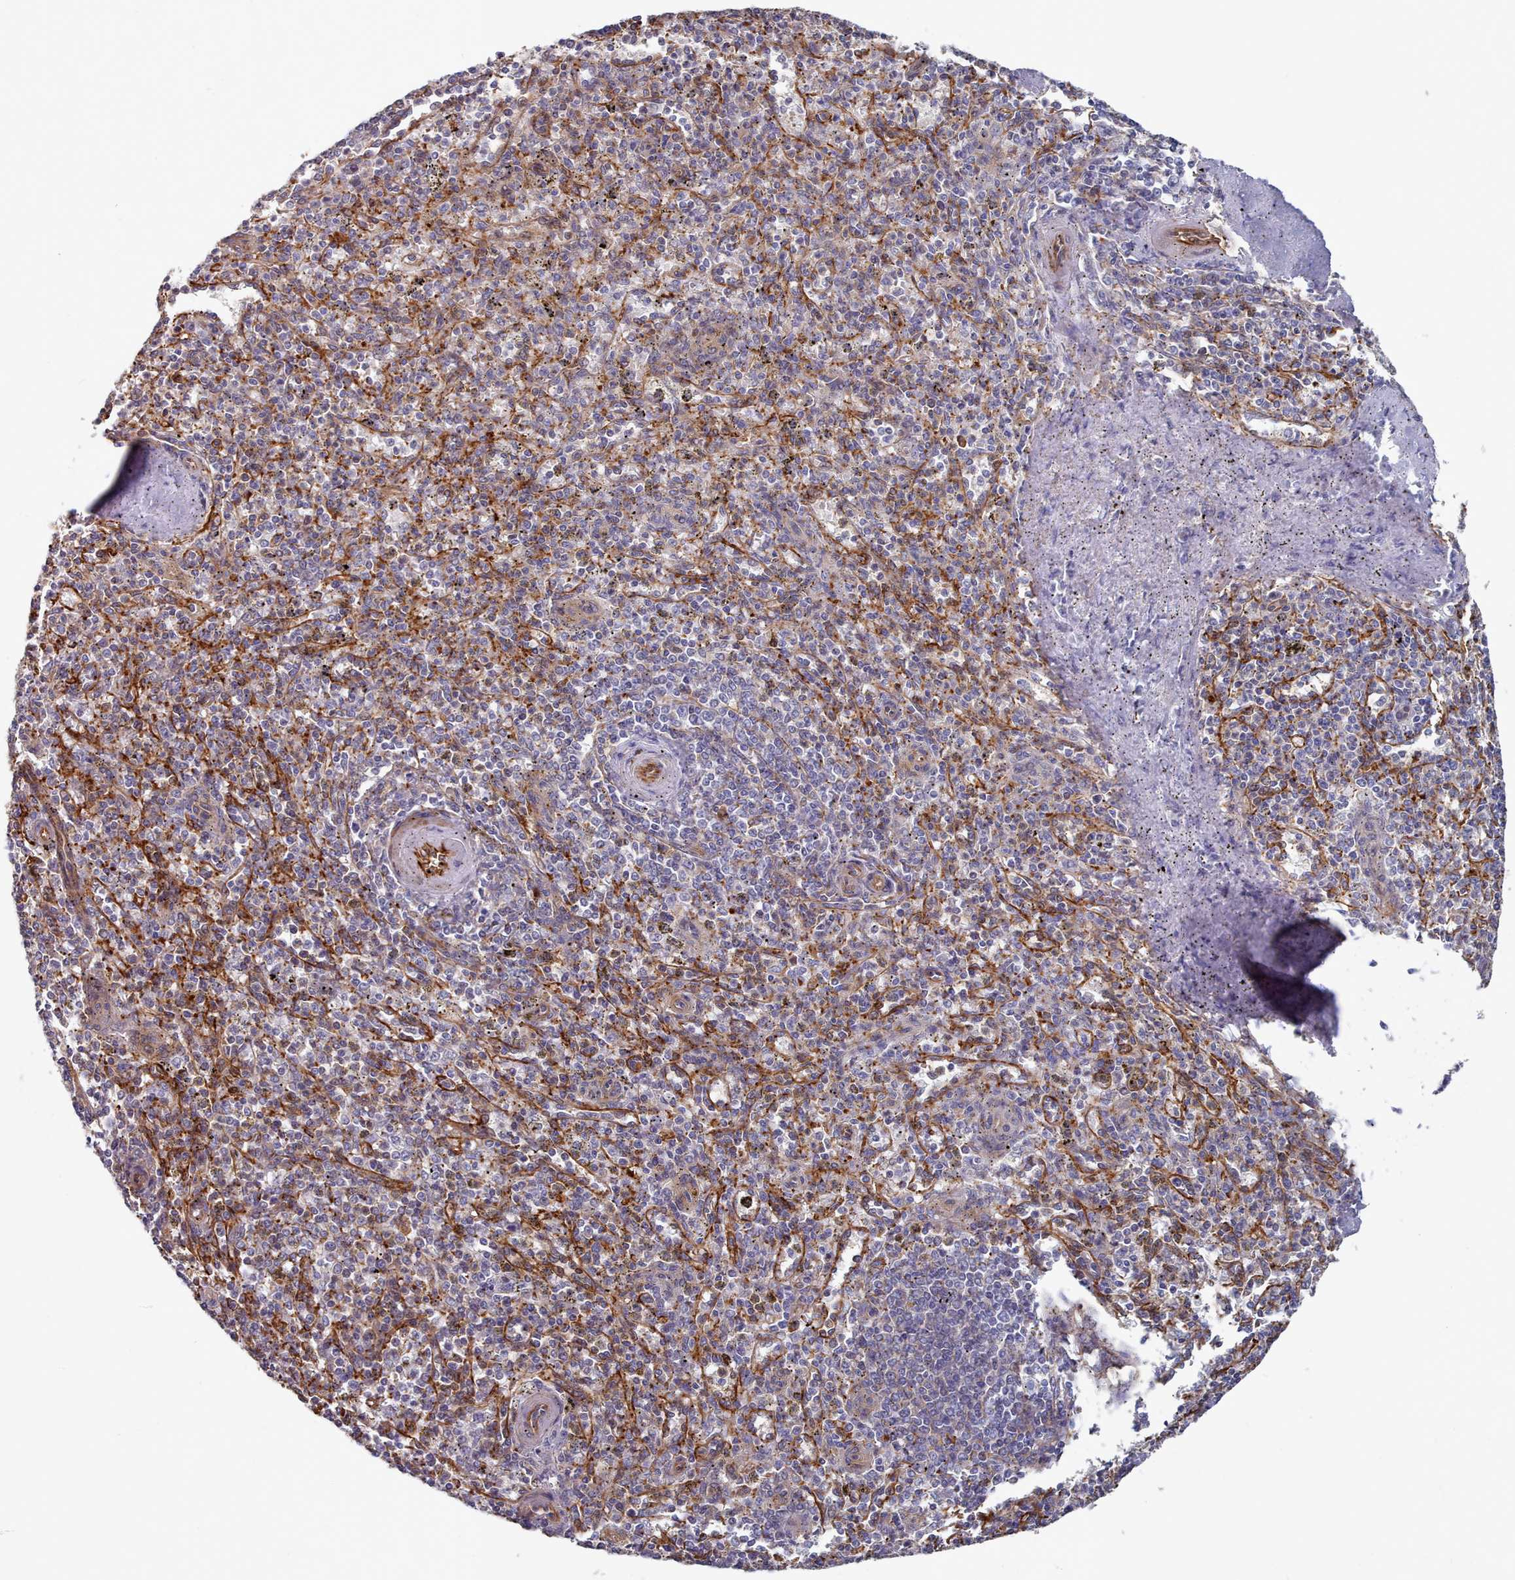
{"staining": {"intensity": "negative", "quantity": "none", "location": "none"}, "tissue": "spleen", "cell_type": "Cells in red pulp", "image_type": "normal", "snomed": [{"axis": "morphology", "description": "Normal tissue, NOS"}, {"axis": "topography", "description": "Spleen"}], "caption": "Cells in red pulp show no significant expression in normal spleen. (DAB (3,3'-diaminobenzidine) IHC with hematoxylin counter stain).", "gene": "G6PC1", "patient": {"sex": "male", "age": 72}}